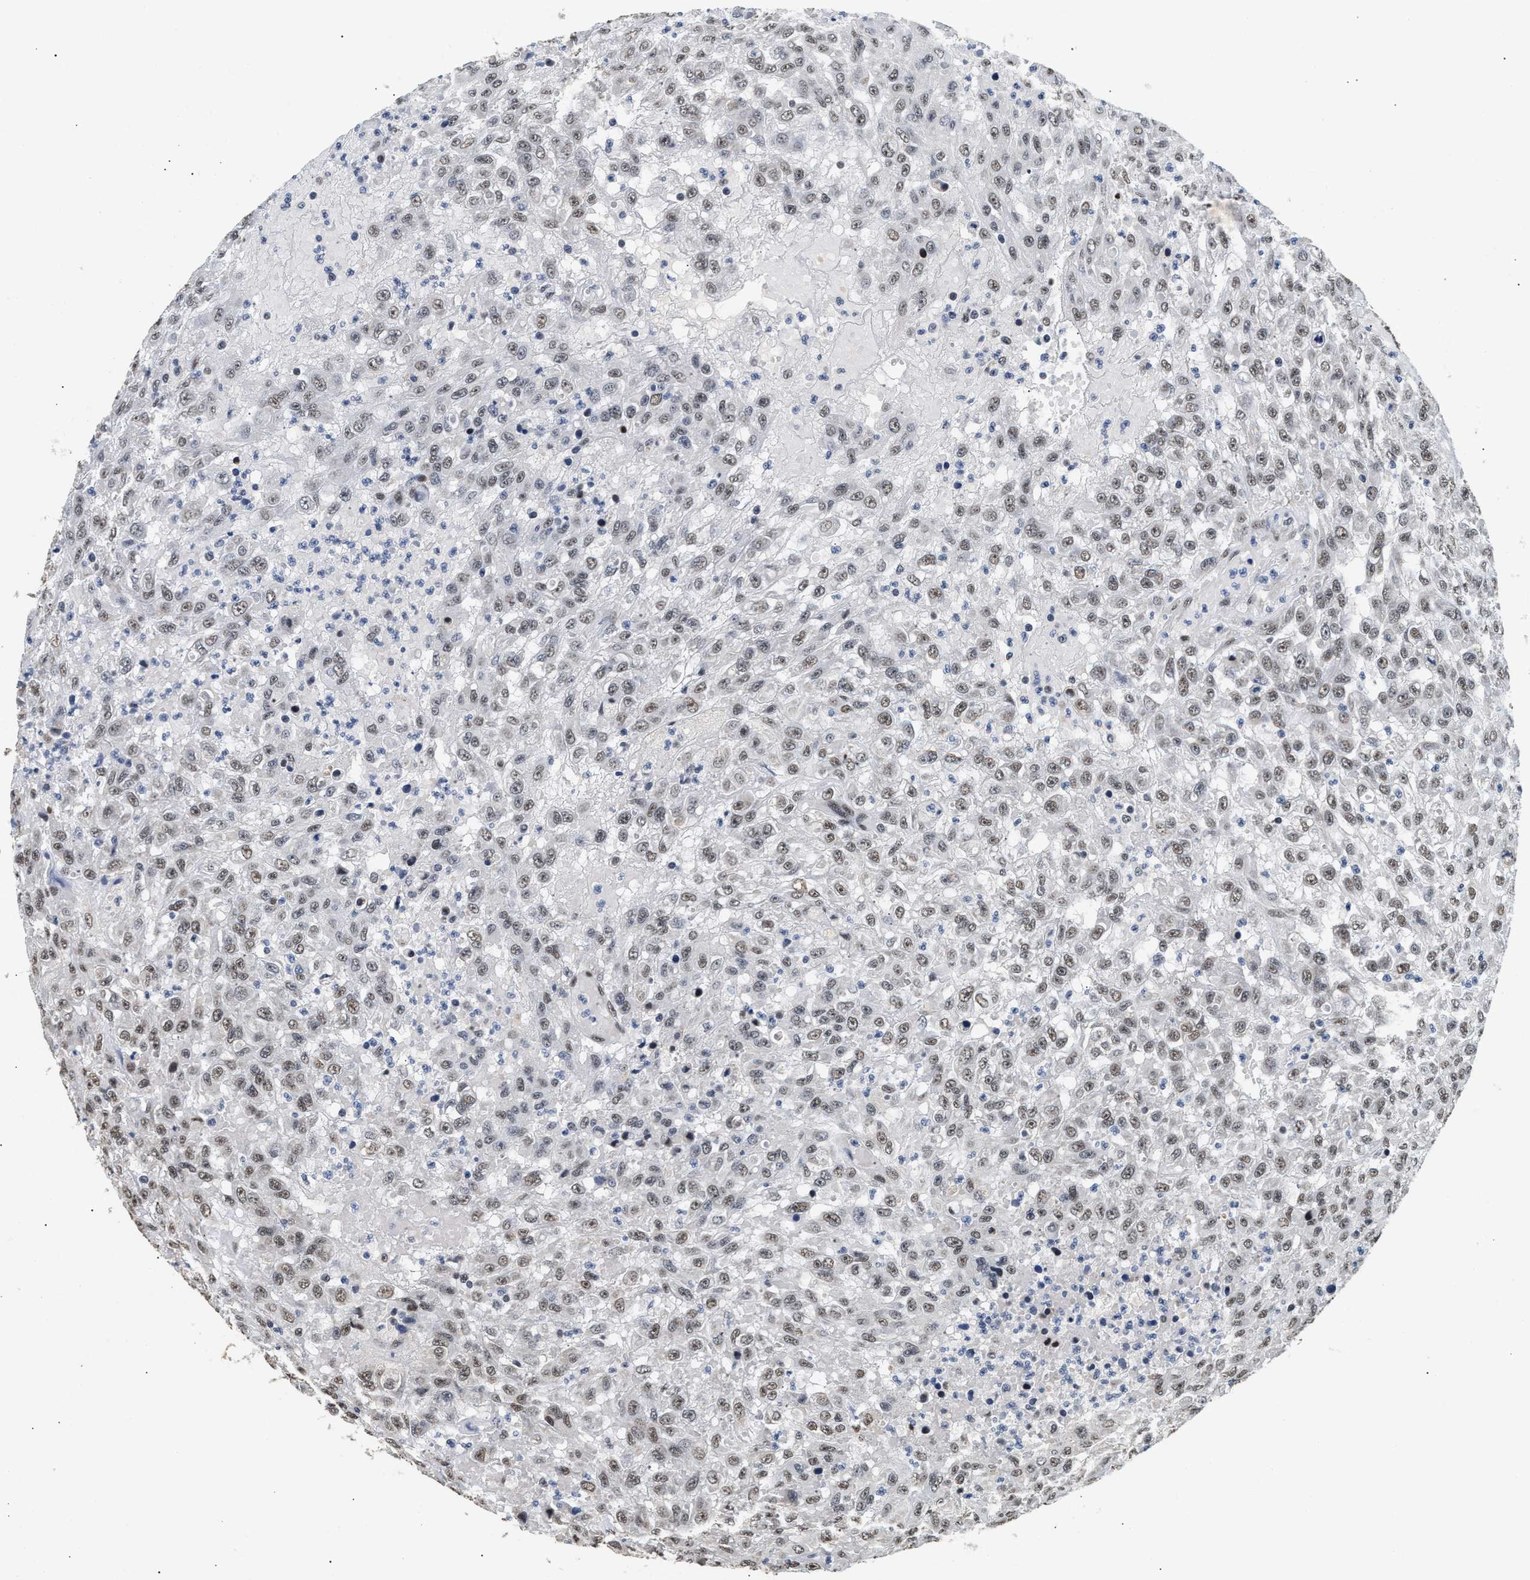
{"staining": {"intensity": "weak", "quantity": ">75%", "location": "nuclear"}, "tissue": "urothelial cancer", "cell_type": "Tumor cells", "image_type": "cancer", "snomed": [{"axis": "morphology", "description": "Urothelial carcinoma, High grade"}, {"axis": "topography", "description": "Urinary bladder"}], "caption": "Urothelial cancer stained with DAB (3,3'-diaminobenzidine) IHC exhibits low levels of weak nuclear positivity in approximately >75% of tumor cells.", "gene": "THOC1", "patient": {"sex": "male", "age": 46}}